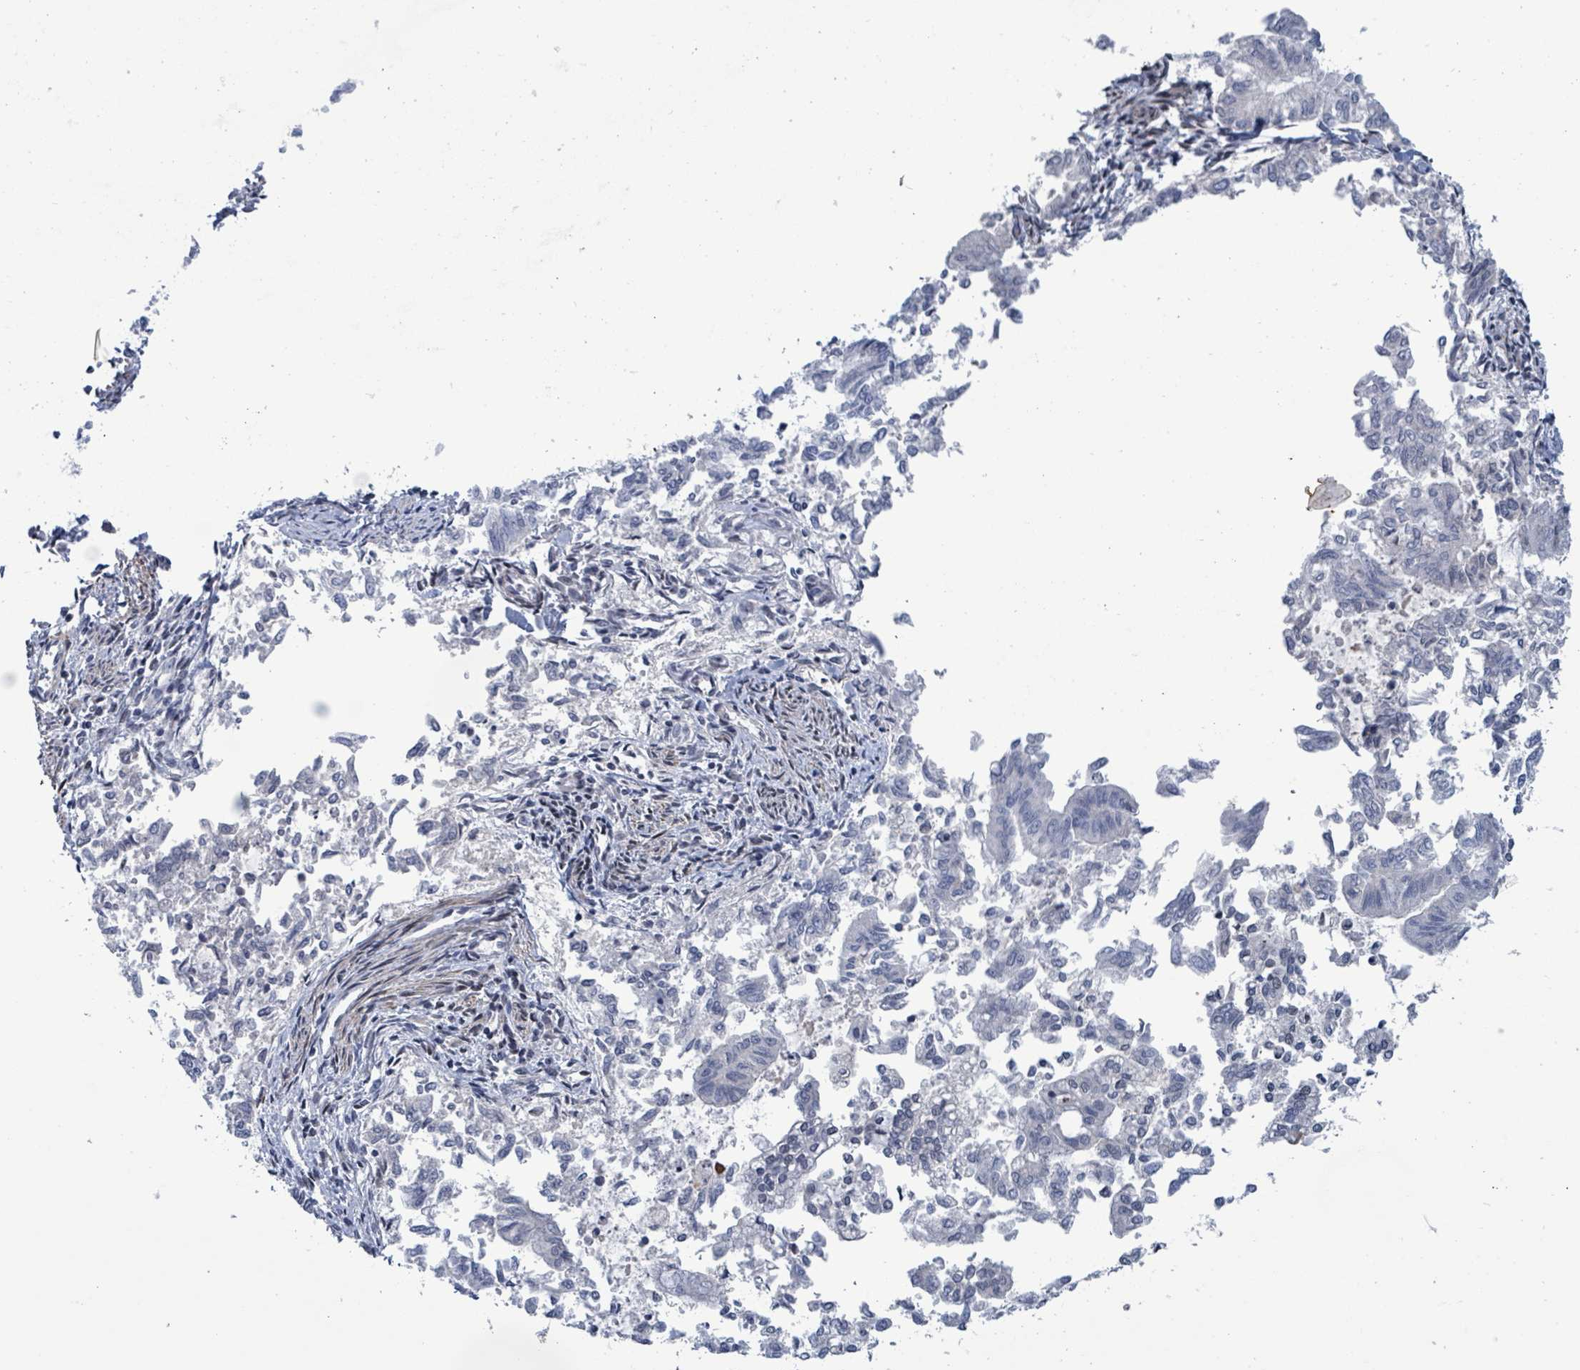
{"staining": {"intensity": "negative", "quantity": "none", "location": "none"}, "tissue": "endometrial cancer", "cell_type": "Tumor cells", "image_type": "cancer", "snomed": [{"axis": "morphology", "description": "Adenocarcinoma, NOS"}, {"axis": "topography", "description": "Endometrium"}], "caption": "Immunohistochemistry photomicrograph of neoplastic tissue: human adenocarcinoma (endometrial) stained with DAB displays no significant protein staining in tumor cells.", "gene": "NTN3", "patient": {"sex": "female", "age": 79}}